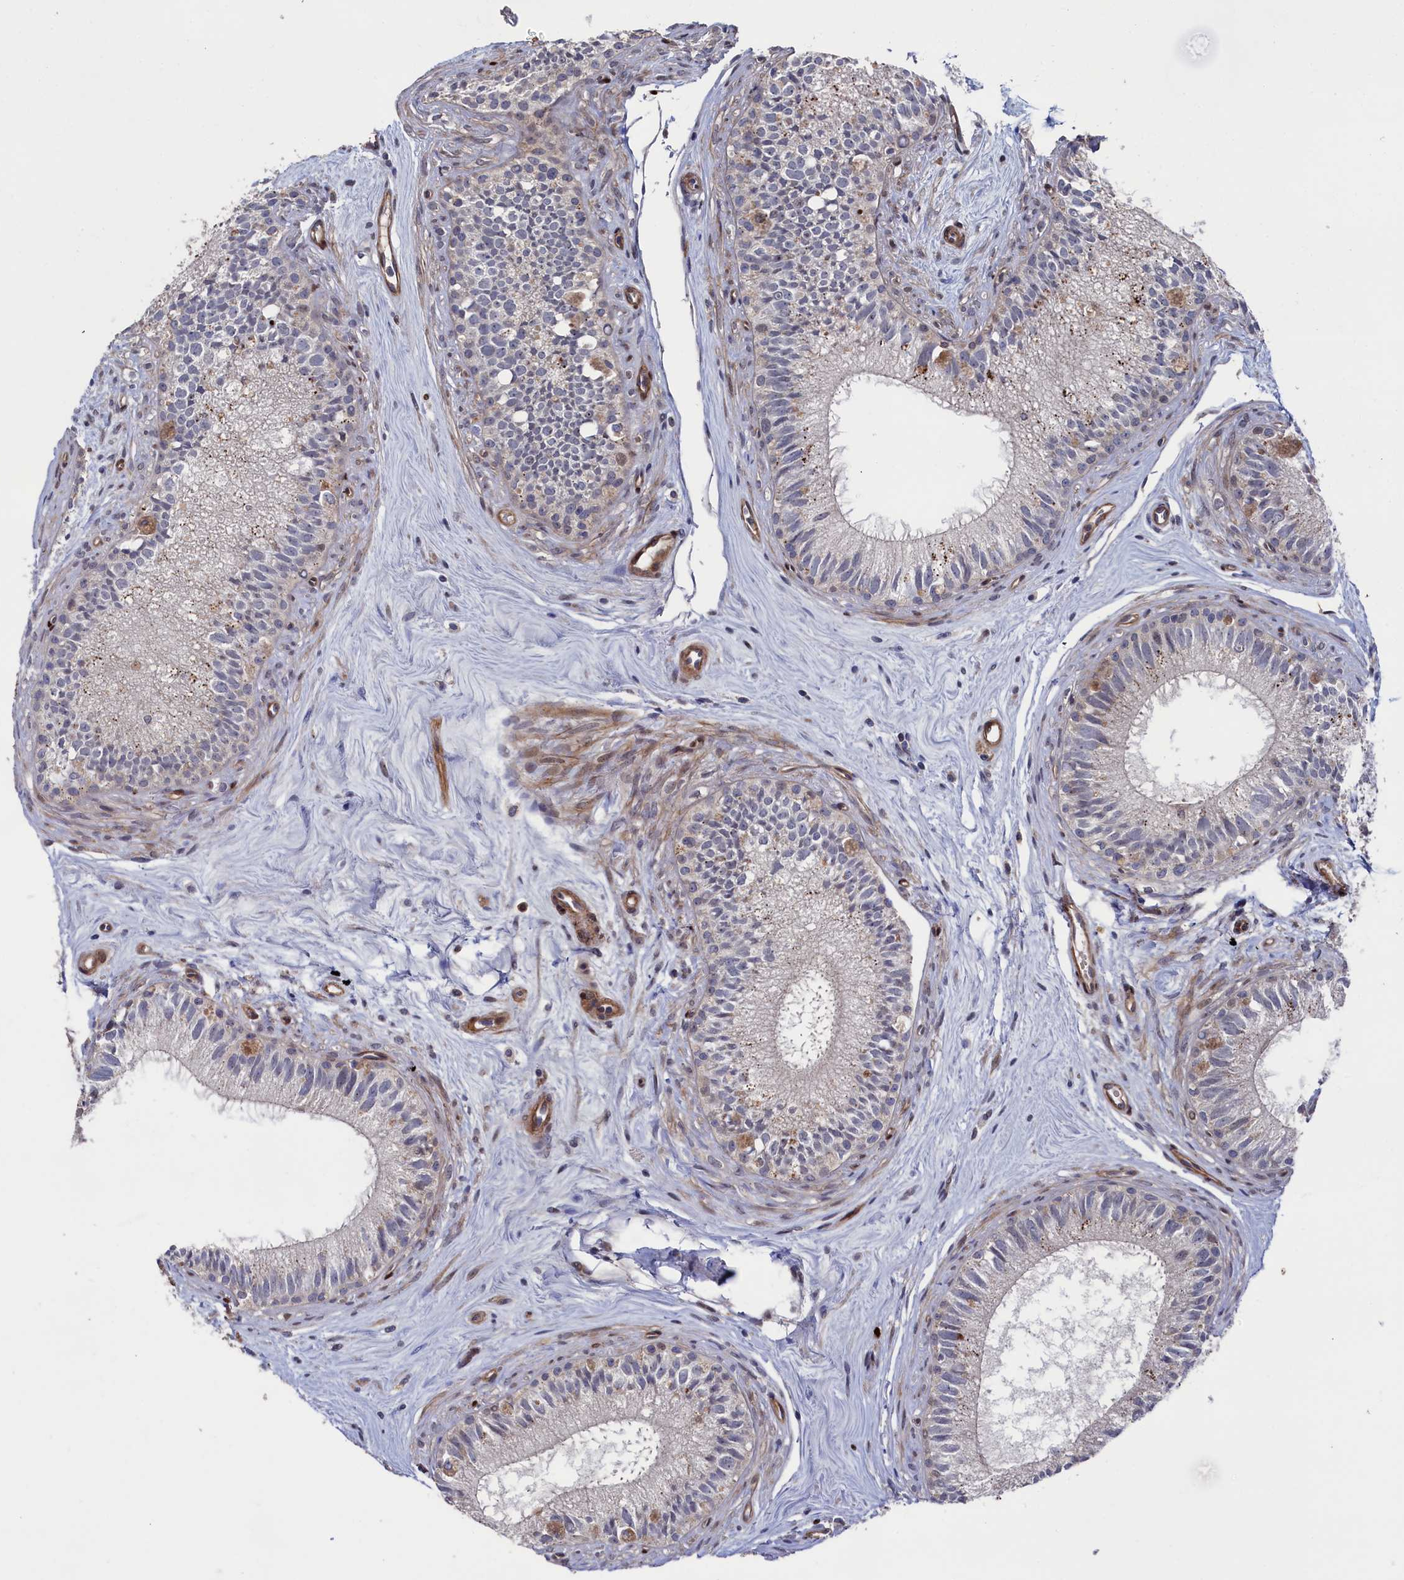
{"staining": {"intensity": "moderate", "quantity": "25%-75%", "location": "cytoplasmic/membranous"}, "tissue": "epididymis", "cell_type": "Glandular cells", "image_type": "normal", "snomed": [{"axis": "morphology", "description": "Normal tissue, NOS"}, {"axis": "topography", "description": "Epididymis"}], "caption": "Protein expression analysis of normal human epididymis reveals moderate cytoplasmic/membranous positivity in about 25%-75% of glandular cells.", "gene": "ZNF891", "patient": {"sex": "male", "age": 71}}